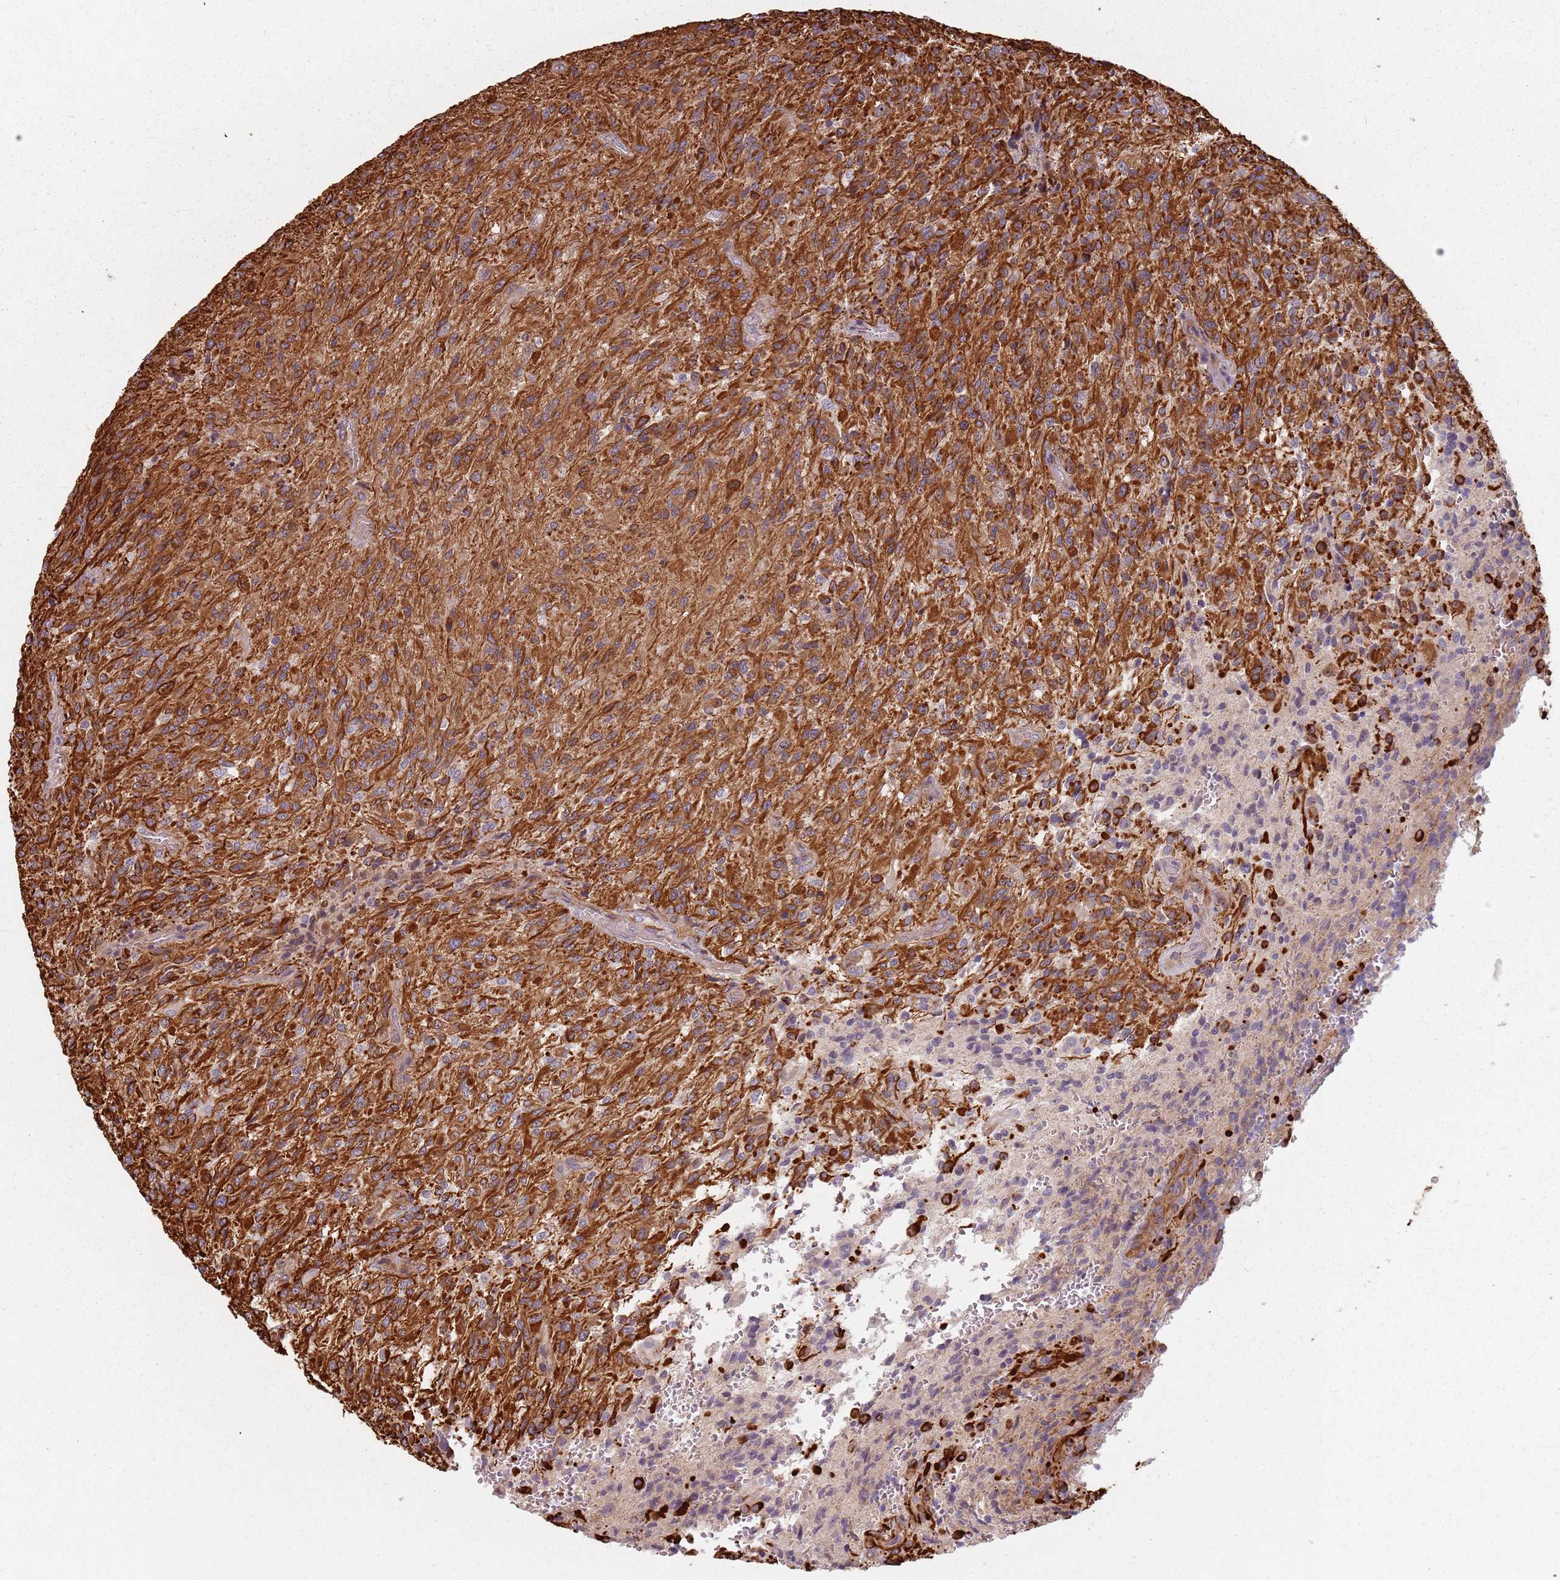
{"staining": {"intensity": "strong", "quantity": ">75%", "location": "cytoplasmic/membranous"}, "tissue": "glioma", "cell_type": "Tumor cells", "image_type": "cancer", "snomed": [{"axis": "morphology", "description": "Normal tissue, NOS"}, {"axis": "morphology", "description": "Glioma, malignant, High grade"}, {"axis": "topography", "description": "Cerebral cortex"}], "caption": "Protein expression analysis of human glioma reveals strong cytoplasmic/membranous positivity in about >75% of tumor cells. (DAB (3,3'-diaminobenzidine) IHC, brown staining for protein, blue staining for nuclei).", "gene": "GAS2L3", "patient": {"sex": "male", "age": 56}}